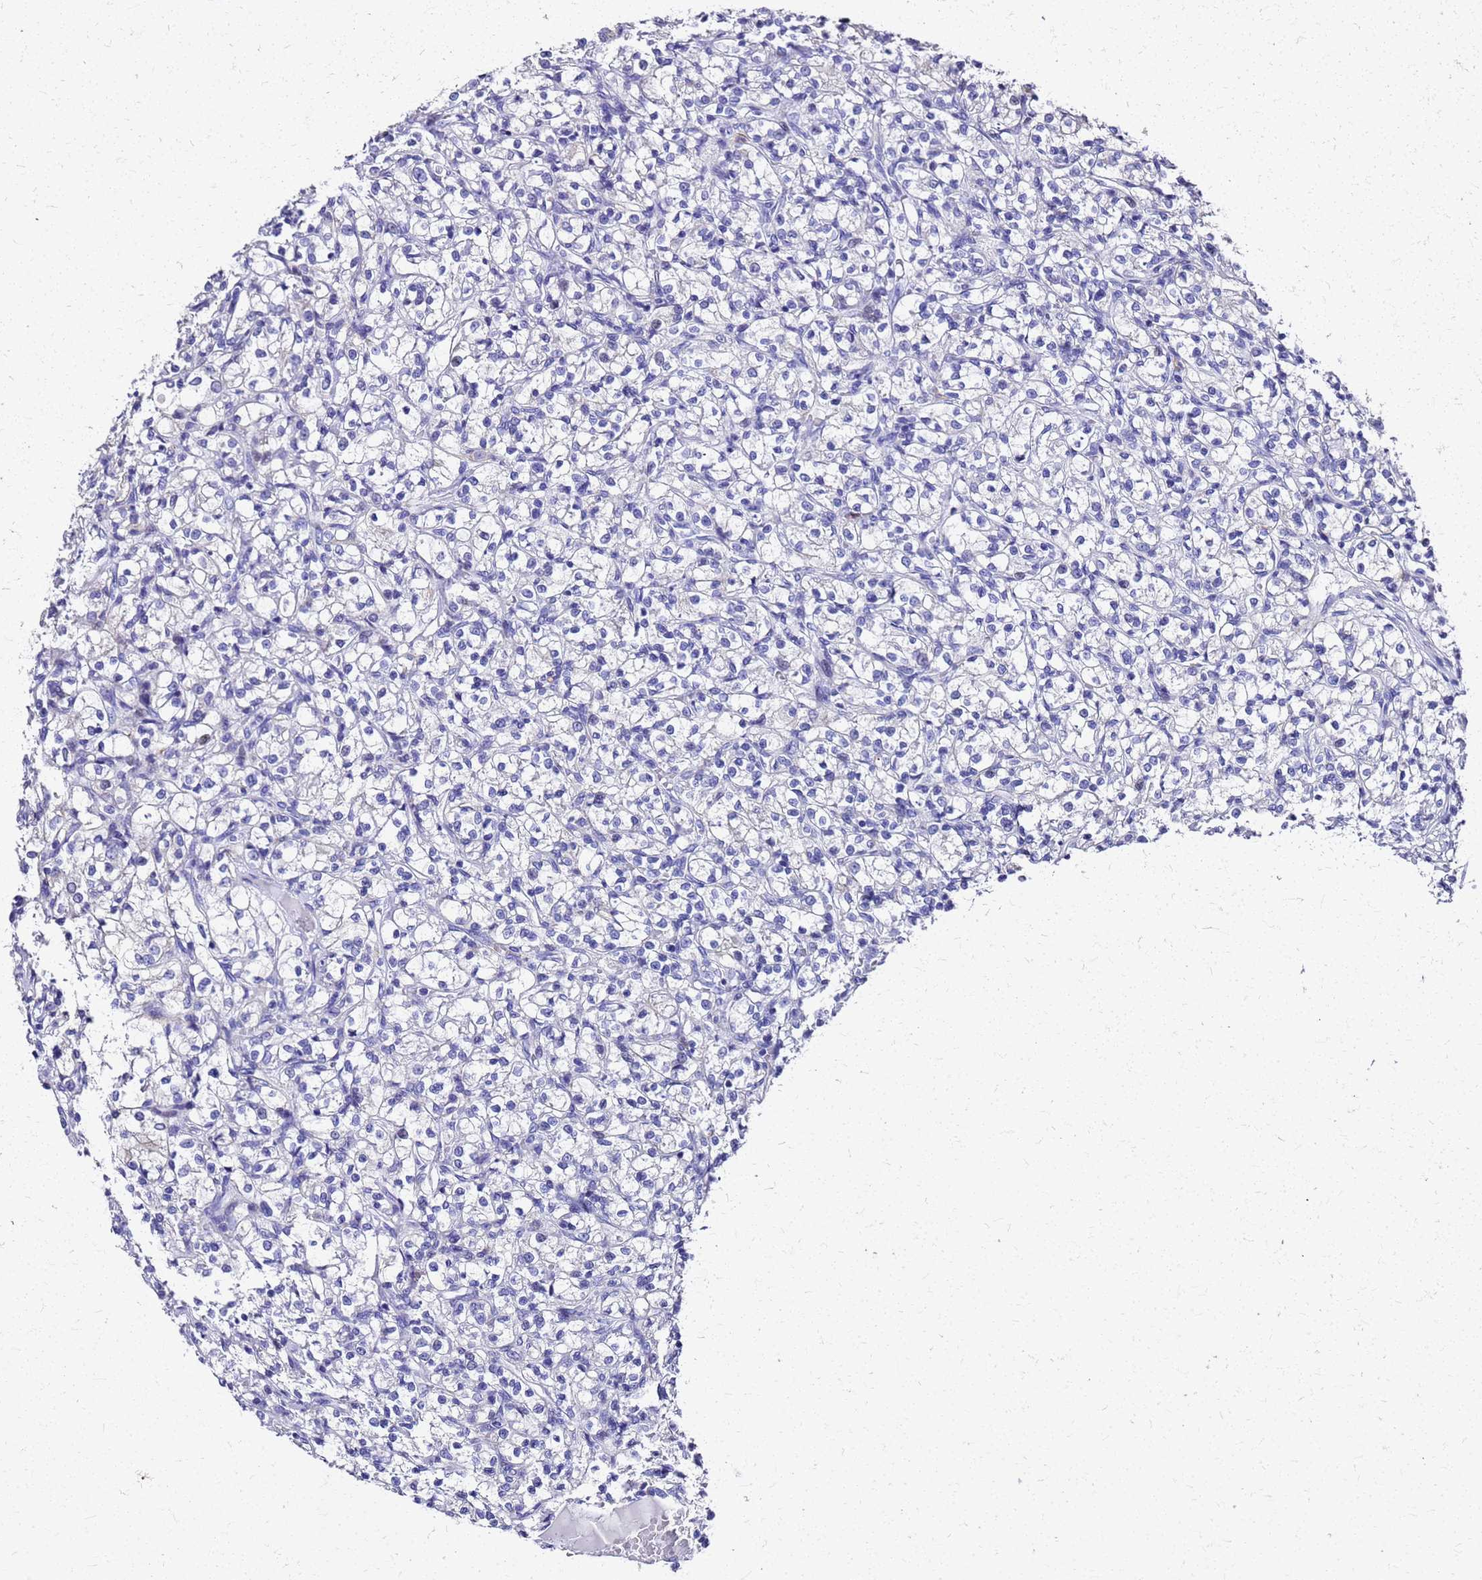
{"staining": {"intensity": "negative", "quantity": "none", "location": "none"}, "tissue": "renal cancer", "cell_type": "Tumor cells", "image_type": "cancer", "snomed": [{"axis": "morphology", "description": "Adenocarcinoma, NOS"}, {"axis": "topography", "description": "Kidney"}], "caption": "DAB immunohistochemical staining of human adenocarcinoma (renal) demonstrates no significant positivity in tumor cells.", "gene": "SMIM21", "patient": {"sex": "female", "age": 69}}